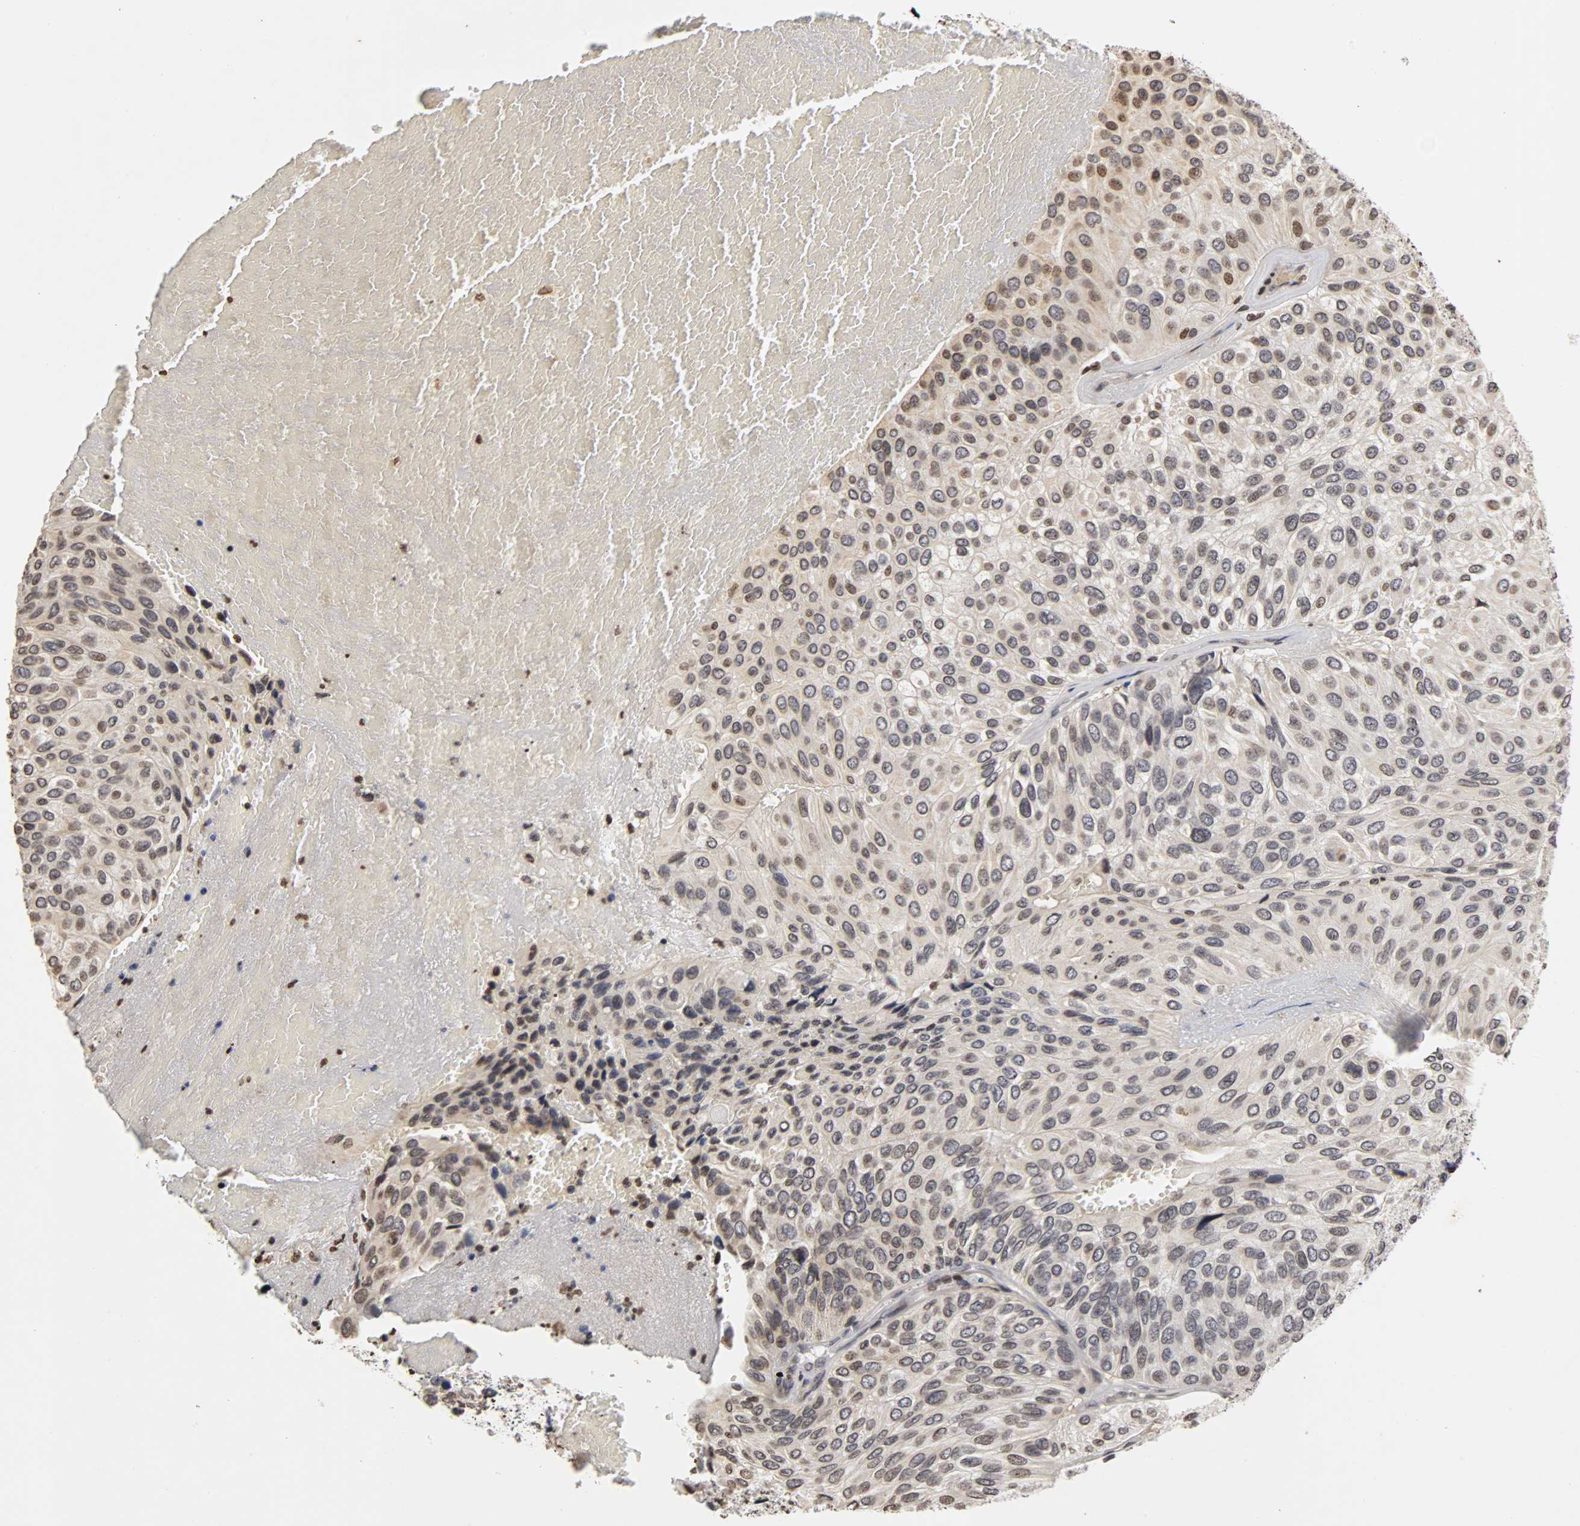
{"staining": {"intensity": "weak", "quantity": "<25%", "location": "nuclear"}, "tissue": "urothelial cancer", "cell_type": "Tumor cells", "image_type": "cancer", "snomed": [{"axis": "morphology", "description": "Urothelial carcinoma, High grade"}, {"axis": "topography", "description": "Urinary bladder"}], "caption": "DAB immunohistochemical staining of human urothelial cancer exhibits no significant positivity in tumor cells.", "gene": "ERCC2", "patient": {"sex": "male", "age": 66}}